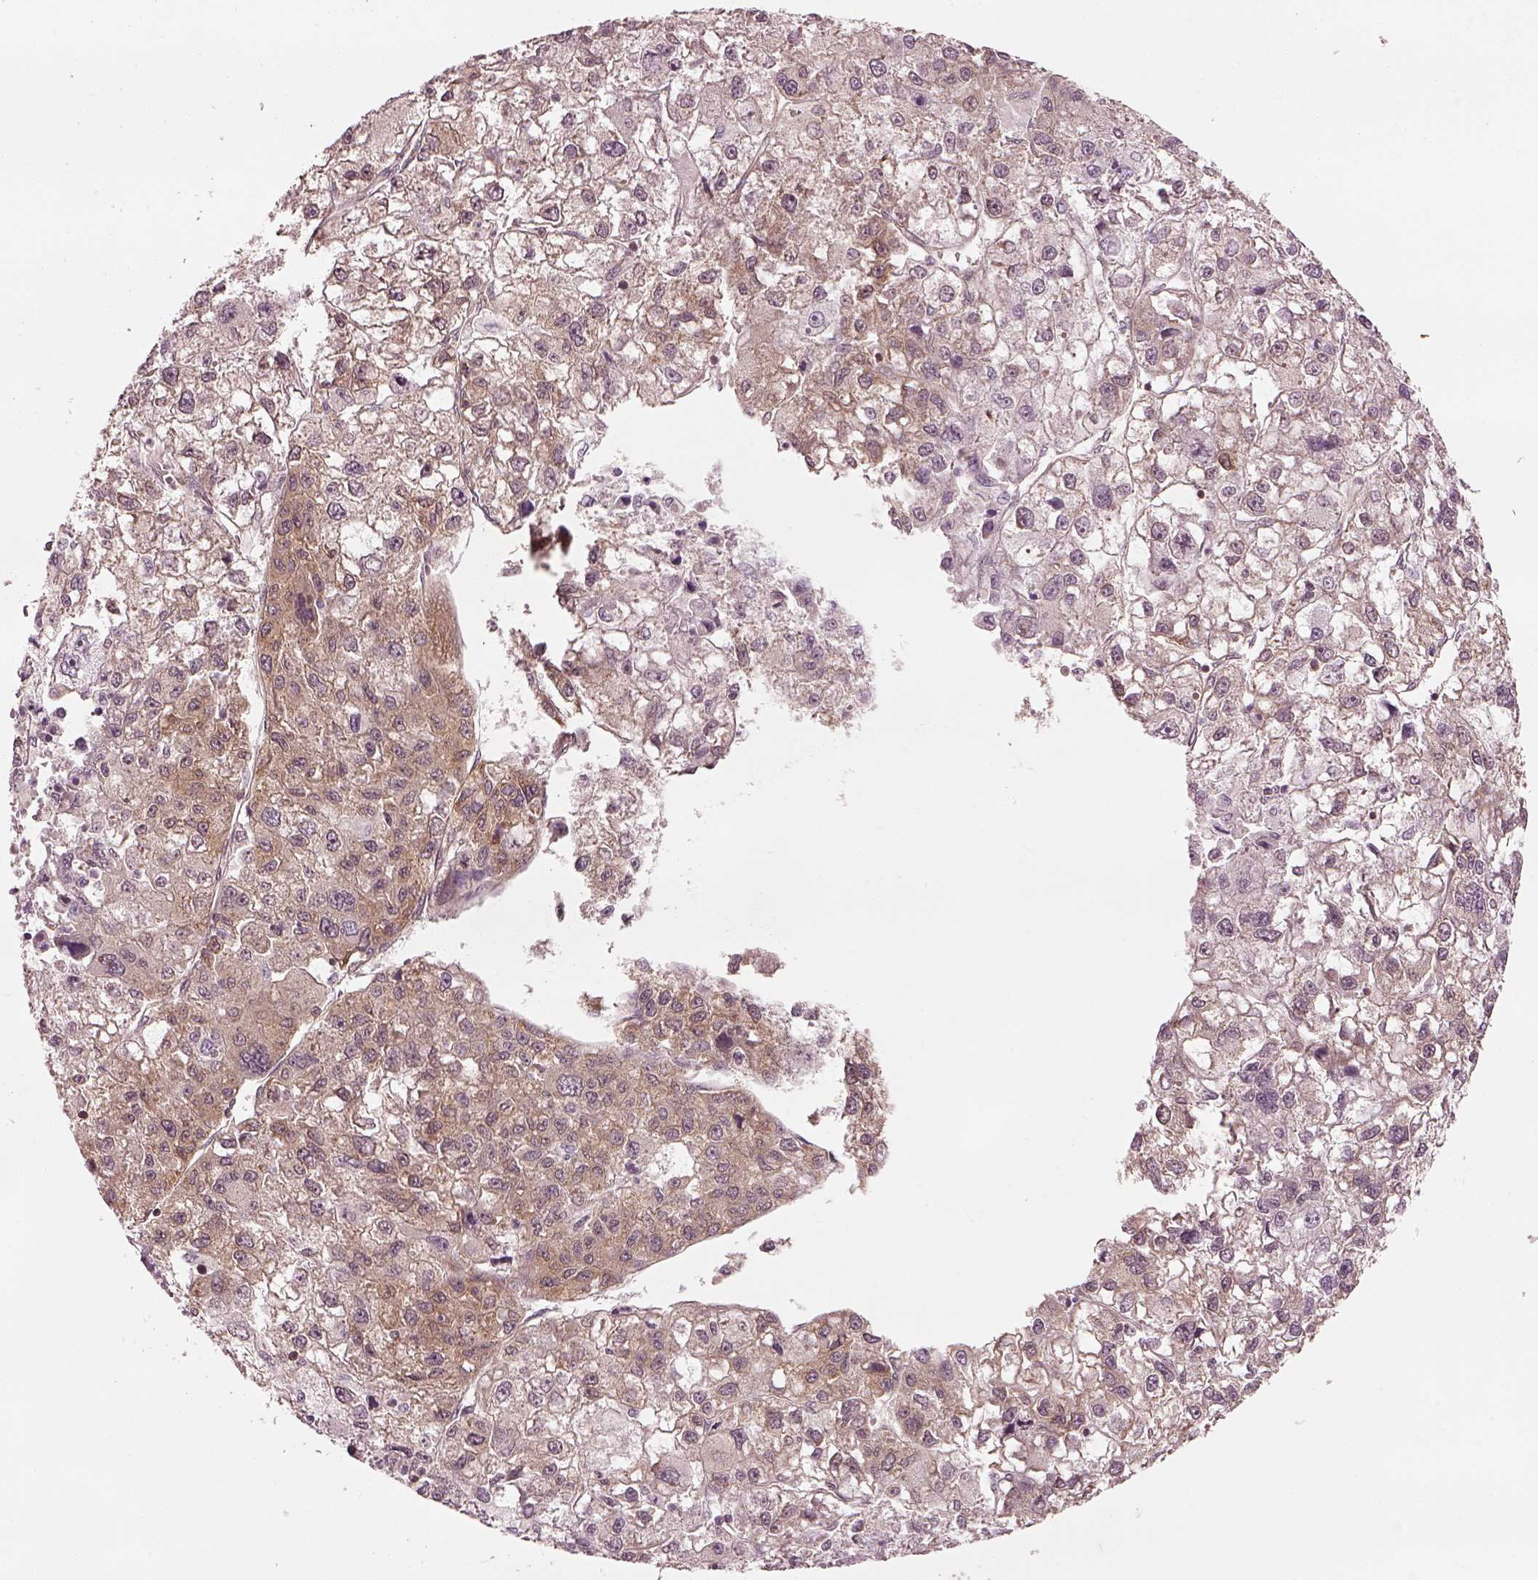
{"staining": {"intensity": "weak", "quantity": "25%-75%", "location": "cytoplasmic/membranous"}, "tissue": "liver cancer", "cell_type": "Tumor cells", "image_type": "cancer", "snomed": [{"axis": "morphology", "description": "Carcinoma, Hepatocellular, NOS"}, {"axis": "topography", "description": "Liver"}], "caption": "This micrograph displays immunohistochemistry staining of hepatocellular carcinoma (liver), with low weak cytoplasmic/membranous expression in about 25%-75% of tumor cells.", "gene": "LSM14A", "patient": {"sex": "male", "age": 56}}